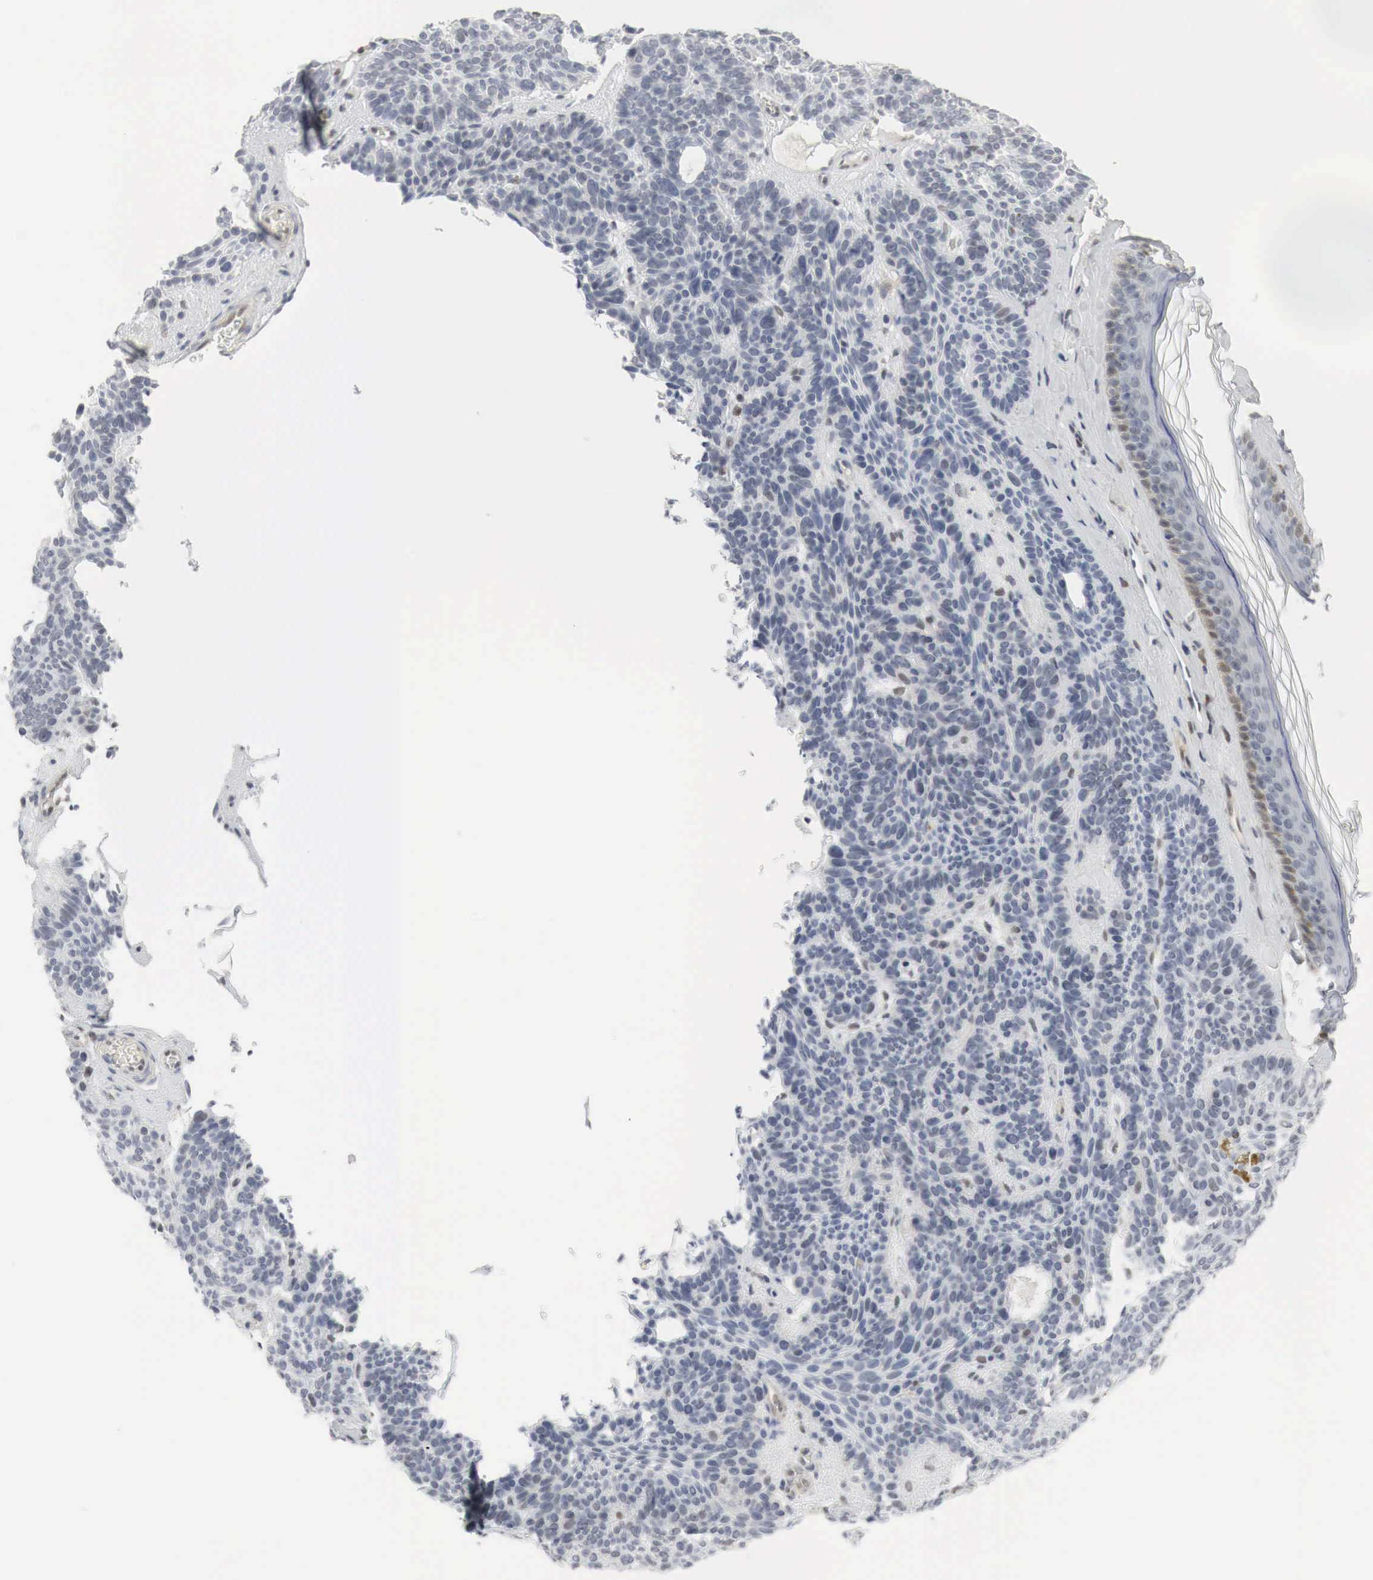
{"staining": {"intensity": "weak", "quantity": "<25%", "location": "cytoplasmic/membranous,nuclear"}, "tissue": "skin cancer", "cell_type": "Tumor cells", "image_type": "cancer", "snomed": [{"axis": "morphology", "description": "Basal cell carcinoma"}, {"axis": "topography", "description": "Skin"}], "caption": "Immunohistochemical staining of basal cell carcinoma (skin) reveals no significant positivity in tumor cells.", "gene": "MYC", "patient": {"sex": "male", "age": 44}}